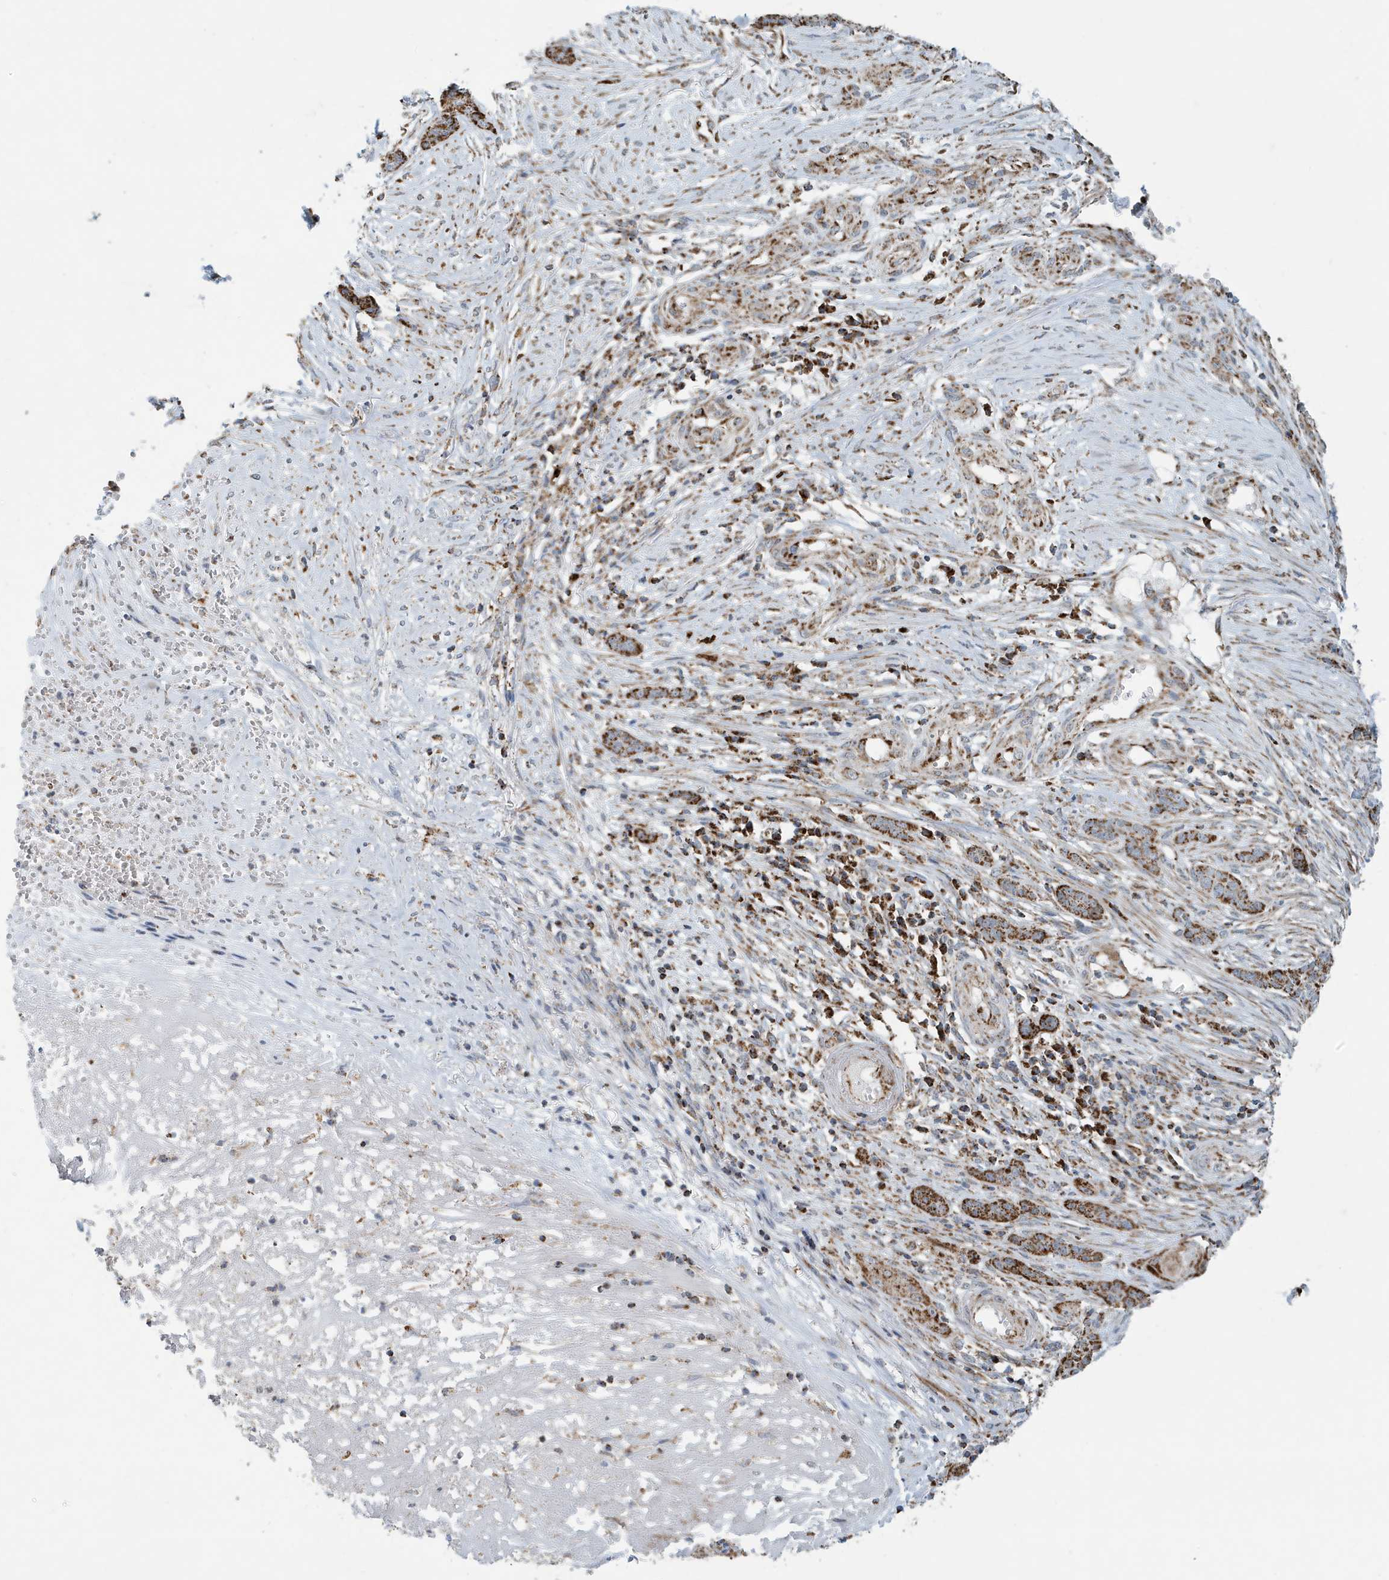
{"staining": {"intensity": "strong", "quantity": ">75%", "location": "cytoplasmic/membranous"}, "tissue": "skin cancer", "cell_type": "Tumor cells", "image_type": "cancer", "snomed": [{"axis": "morphology", "description": "Basal cell carcinoma"}, {"axis": "topography", "description": "Skin"}], "caption": "Immunohistochemistry (IHC) staining of basal cell carcinoma (skin), which displays high levels of strong cytoplasmic/membranous expression in approximately >75% of tumor cells indicating strong cytoplasmic/membranous protein positivity. The staining was performed using DAB (3,3'-diaminobenzidine) (brown) for protein detection and nuclei were counterstained in hematoxylin (blue).", "gene": "MAN1A1", "patient": {"sex": "female", "age": 64}}